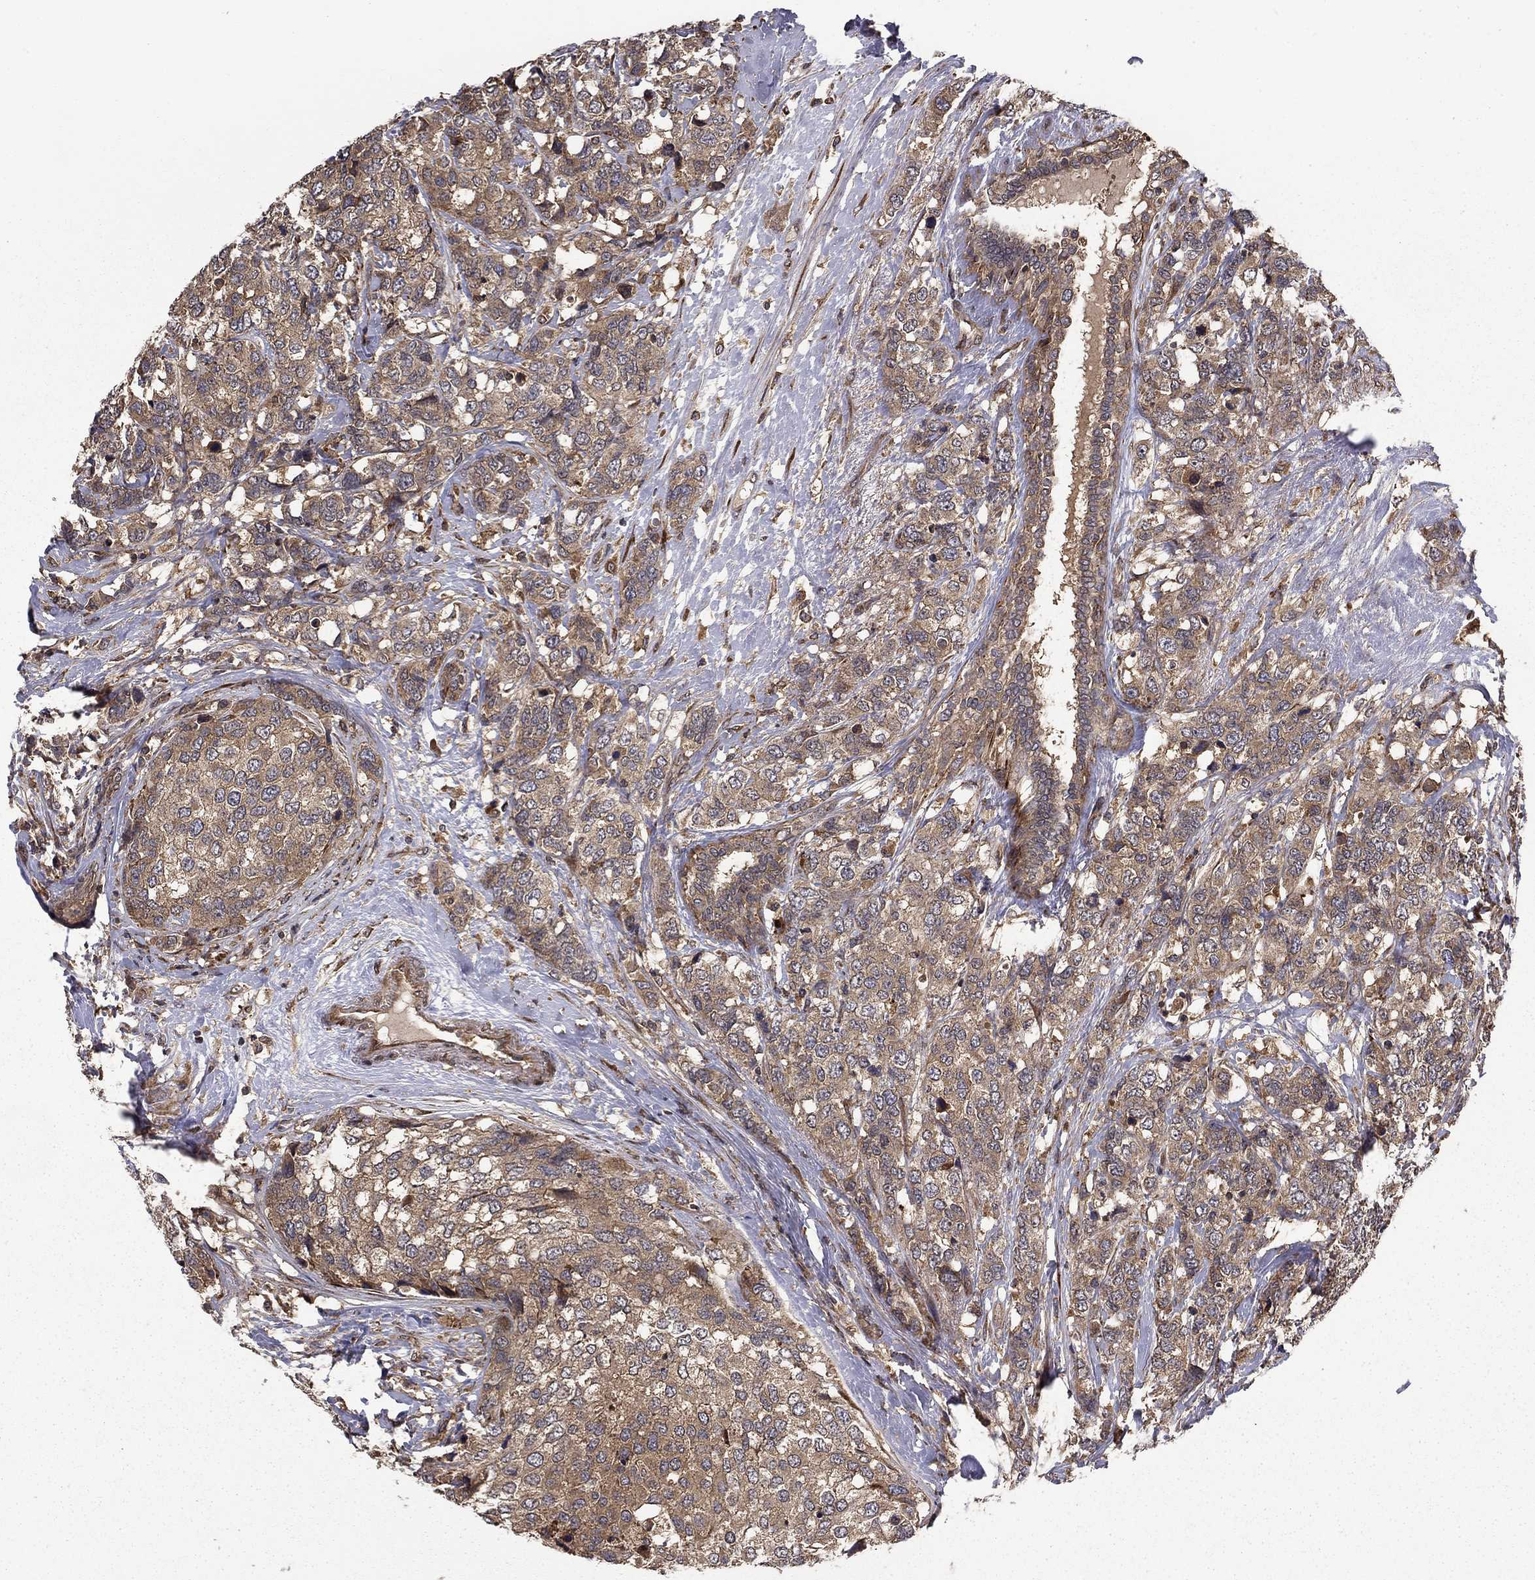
{"staining": {"intensity": "moderate", "quantity": "25%-75%", "location": "cytoplasmic/membranous"}, "tissue": "breast cancer", "cell_type": "Tumor cells", "image_type": "cancer", "snomed": [{"axis": "morphology", "description": "Lobular carcinoma"}, {"axis": "topography", "description": "Breast"}], "caption": "Breast cancer stained with a brown dye reveals moderate cytoplasmic/membranous positive staining in approximately 25%-75% of tumor cells.", "gene": "BABAM2", "patient": {"sex": "female", "age": 59}}